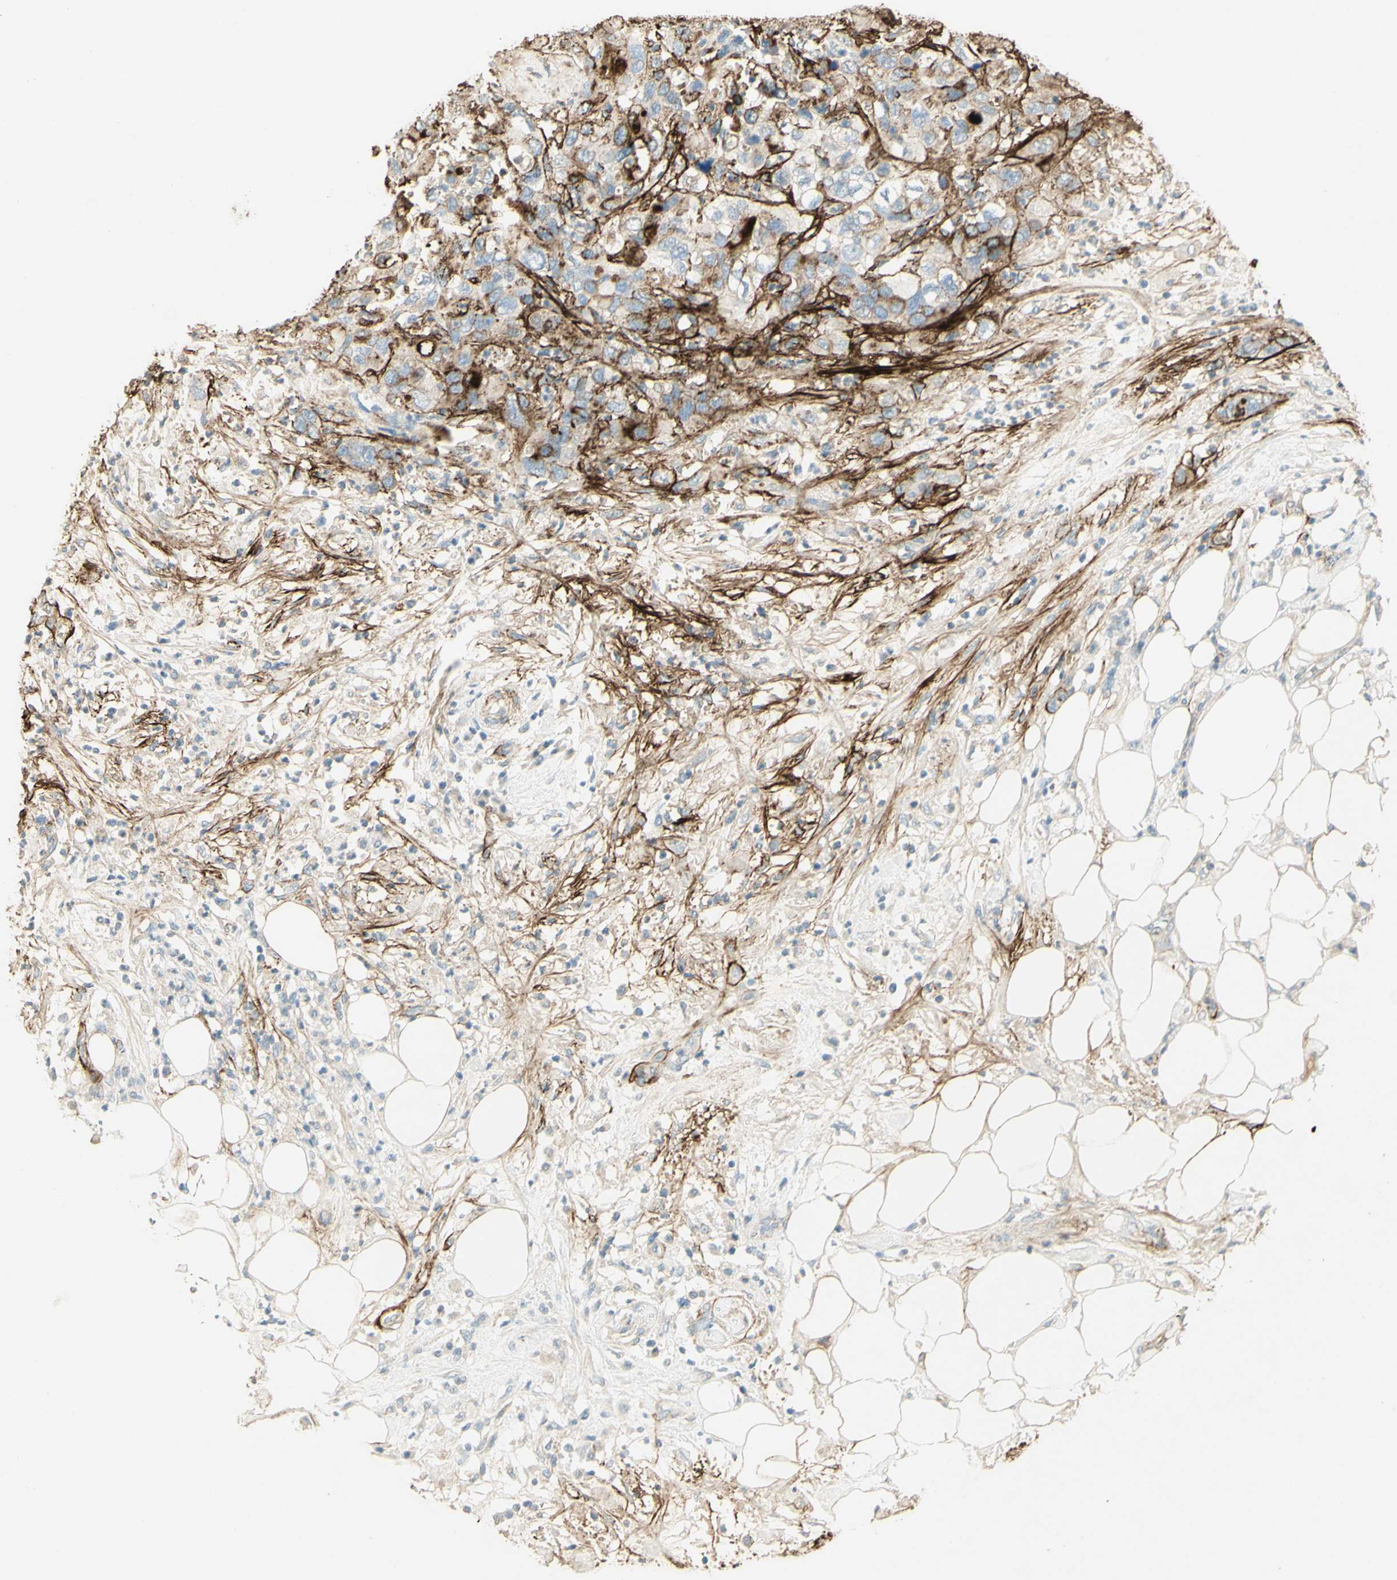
{"staining": {"intensity": "strong", "quantity": "25%-75%", "location": "cytoplasmic/membranous"}, "tissue": "pancreatic cancer", "cell_type": "Tumor cells", "image_type": "cancer", "snomed": [{"axis": "morphology", "description": "Adenocarcinoma, NOS"}, {"axis": "topography", "description": "Pancreas"}], "caption": "The micrograph shows staining of pancreatic cancer, revealing strong cytoplasmic/membranous protein positivity (brown color) within tumor cells.", "gene": "TNN", "patient": {"sex": "female", "age": 71}}